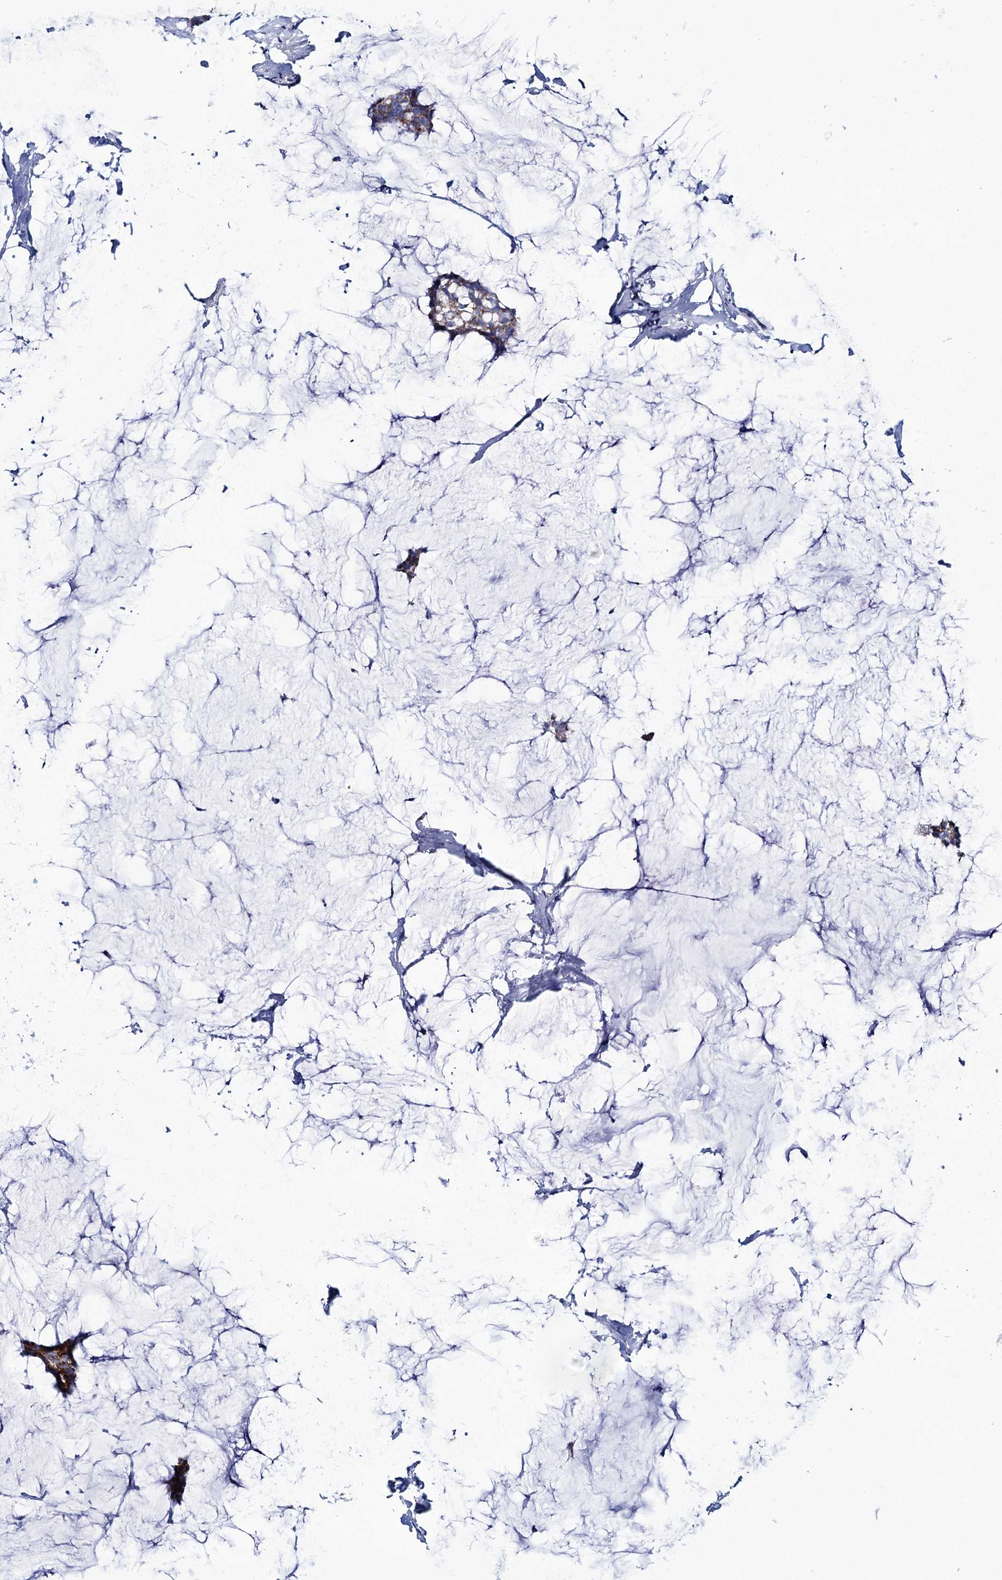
{"staining": {"intensity": "moderate", "quantity": "25%-75%", "location": "cytoplasmic/membranous"}, "tissue": "breast cancer", "cell_type": "Tumor cells", "image_type": "cancer", "snomed": [{"axis": "morphology", "description": "Duct carcinoma"}, {"axis": "topography", "description": "Breast"}], "caption": "Intraductal carcinoma (breast) stained with a protein marker demonstrates moderate staining in tumor cells.", "gene": "UBASH3B", "patient": {"sex": "female", "age": 93}}